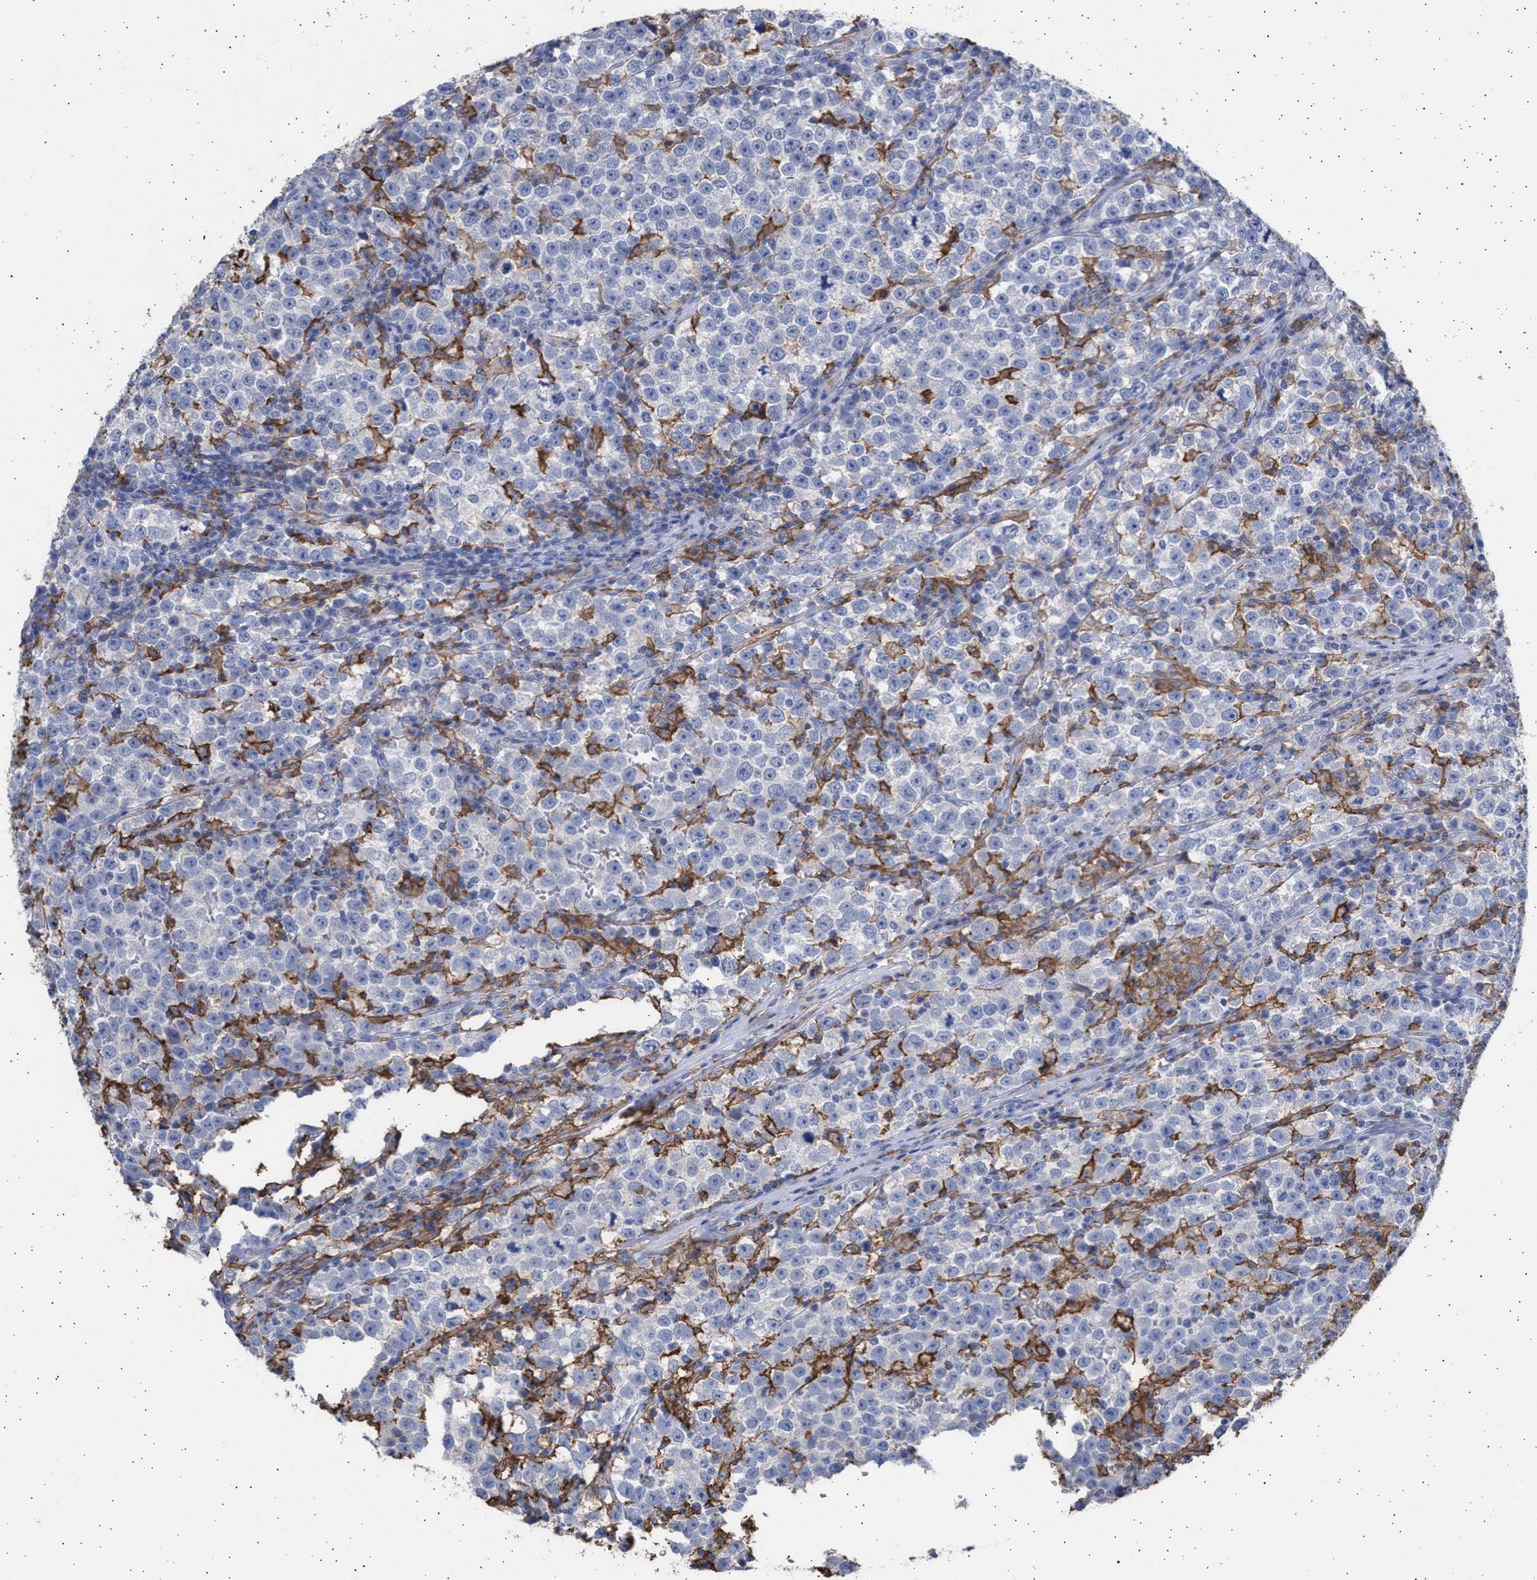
{"staining": {"intensity": "negative", "quantity": "none", "location": "none"}, "tissue": "testis cancer", "cell_type": "Tumor cells", "image_type": "cancer", "snomed": [{"axis": "morphology", "description": "Seminoma, NOS"}, {"axis": "topography", "description": "Testis"}], "caption": "A photomicrograph of human seminoma (testis) is negative for staining in tumor cells. (DAB immunohistochemistry (IHC) visualized using brightfield microscopy, high magnification).", "gene": "FCER1A", "patient": {"sex": "male", "age": 43}}